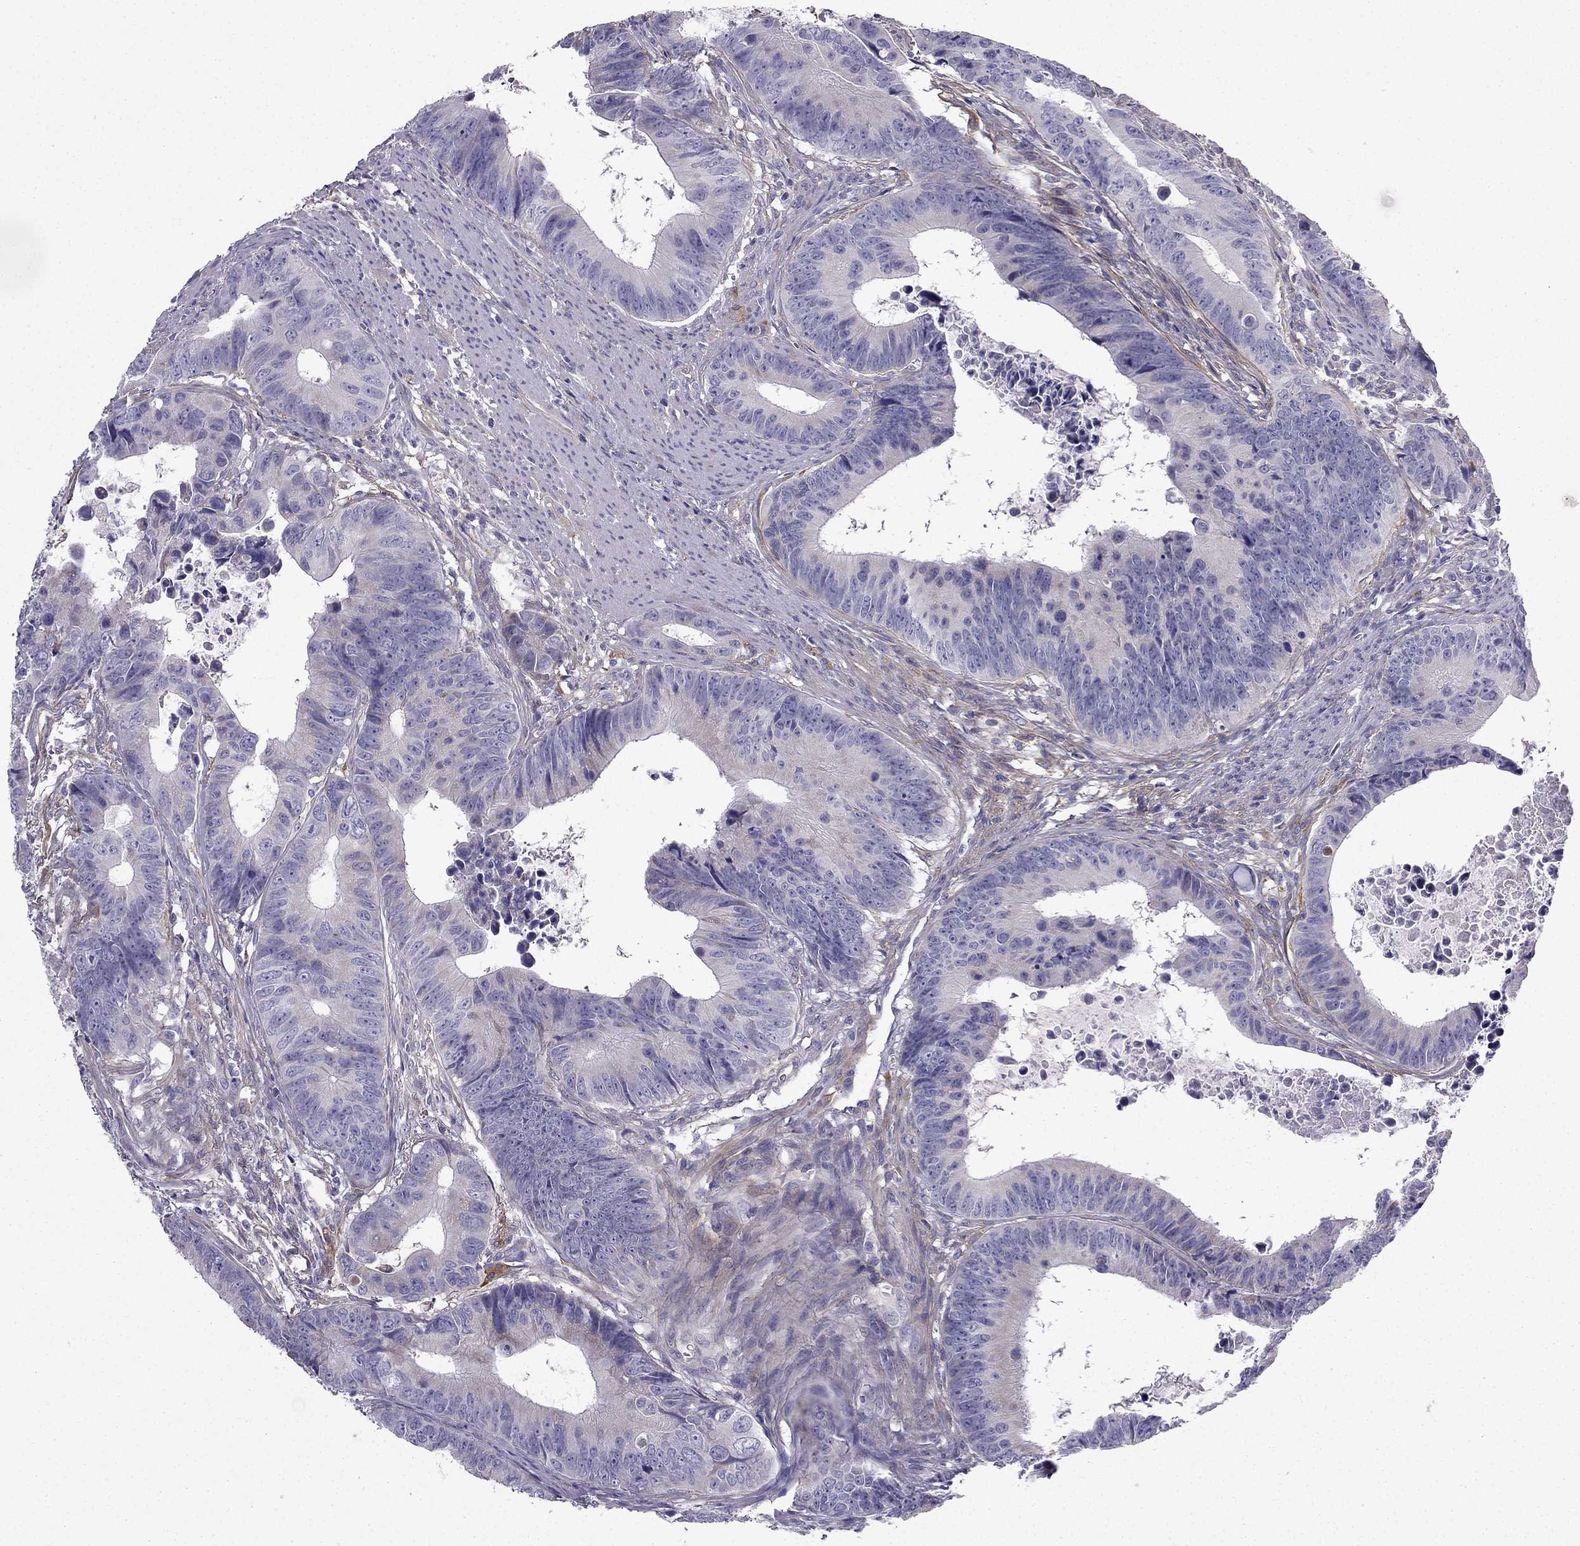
{"staining": {"intensity": "negative", "quantity": "none", "location": "none"}, "tissue": "colorectal cancer", "cell_type": "Tumor cells", "image_type": "cancer", "snomed": [{"axis": "morphology", "description": "Adenocarcinoma, NOS"}, {"axis": "topography", "description": "Colon"}], "caption": "Tumor cells show no significant protein staining in adenocarcinoma (colorectal). (DAB immunohistochemistry (IHC) visualized using brightfield microscopy, high magnification).", "gene": "SYT5", "patient": {"sex": "female", "age": 87}}